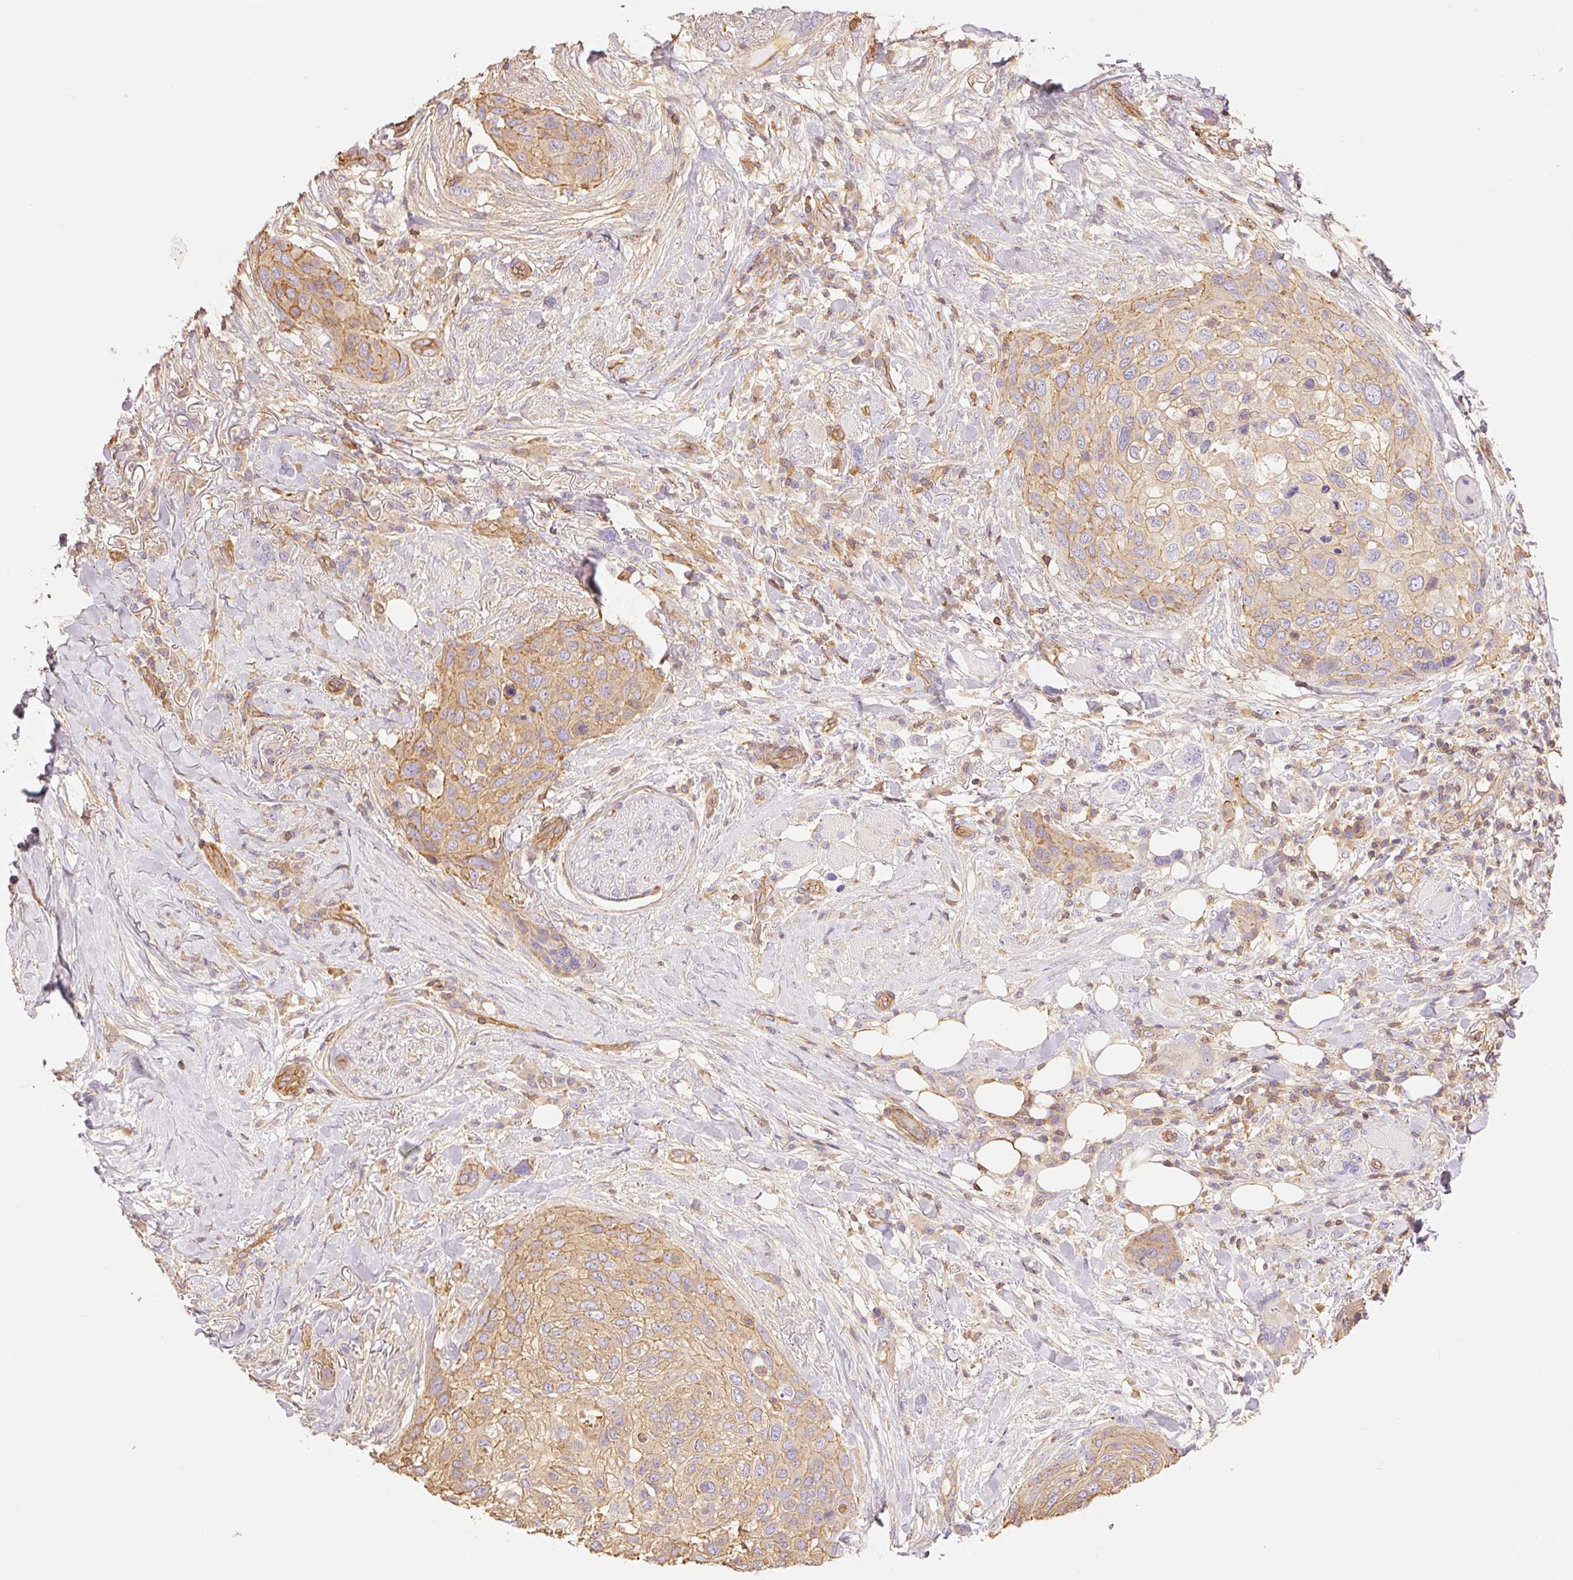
{"staining": {"intensity": "moderate", "quantity": "25%-75%", "location": "cytoplasmic/membranous"}, "tissue": "skin cancer", "cell_type": "Tumor cells", "image_type": "cancer", "snomed": [{"axis": "morphology", "description": "Squamous cell carcinoma, NOS"}, {"axis": "topography", "description": "Skin"}], "caption": "Immunohistochemical staining of human skin cancer (squamous cell carcinoma) exhibits medium levels of moderate cytoplasmic/membranous protein positivity in approximately 25%-75% of tumor cells.", "gene": "PPP1R1B", "patient": {"sex": "female", "age": 87}}